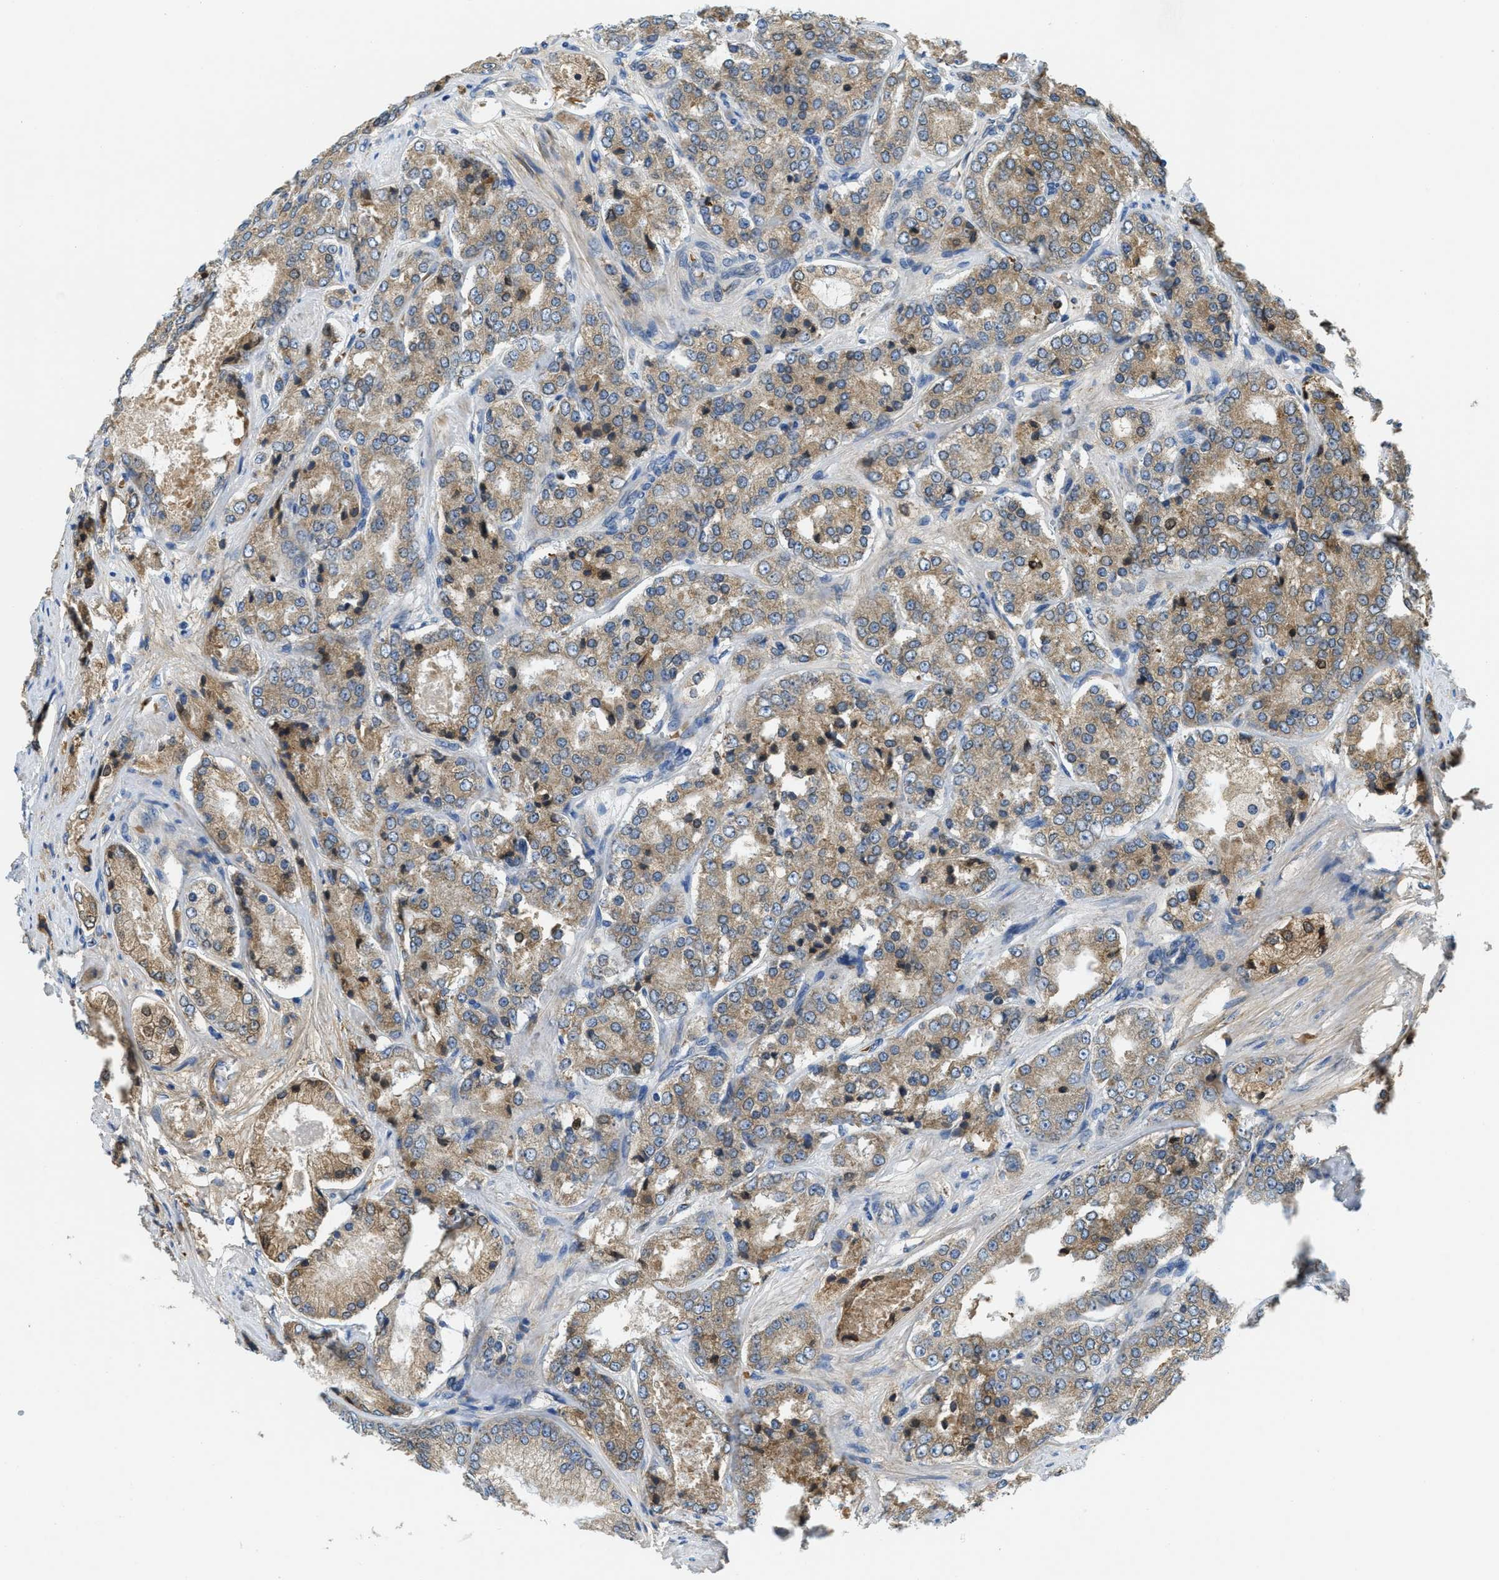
{"staining": {"intensity": "weak", "quantity": ">75%", "location": "cytoplasmic/membranous"}, "tissue": "prostate cancer", "cell_type": "Tumor cells", "image_type": "cancer", "snomed": [{"axis": "morphology", "description": "Adenocarcinoma, High grade"}, {"axis": "topography", "description": "Prostate"}], "caption": "Immunohistochemistry photomicrograph of neoplastic tissue: high-grade adenocarcinoma (prostate) stained using immunohistochemistry demonstrates low levels of weak protein expression localized specifically in the cytoplasmic/membranous of tumor cells, appearing as a cytoplasmic/membranous brown color.", "gene": "MPDU1", "patient": {"sex": "male", "age": 65}}